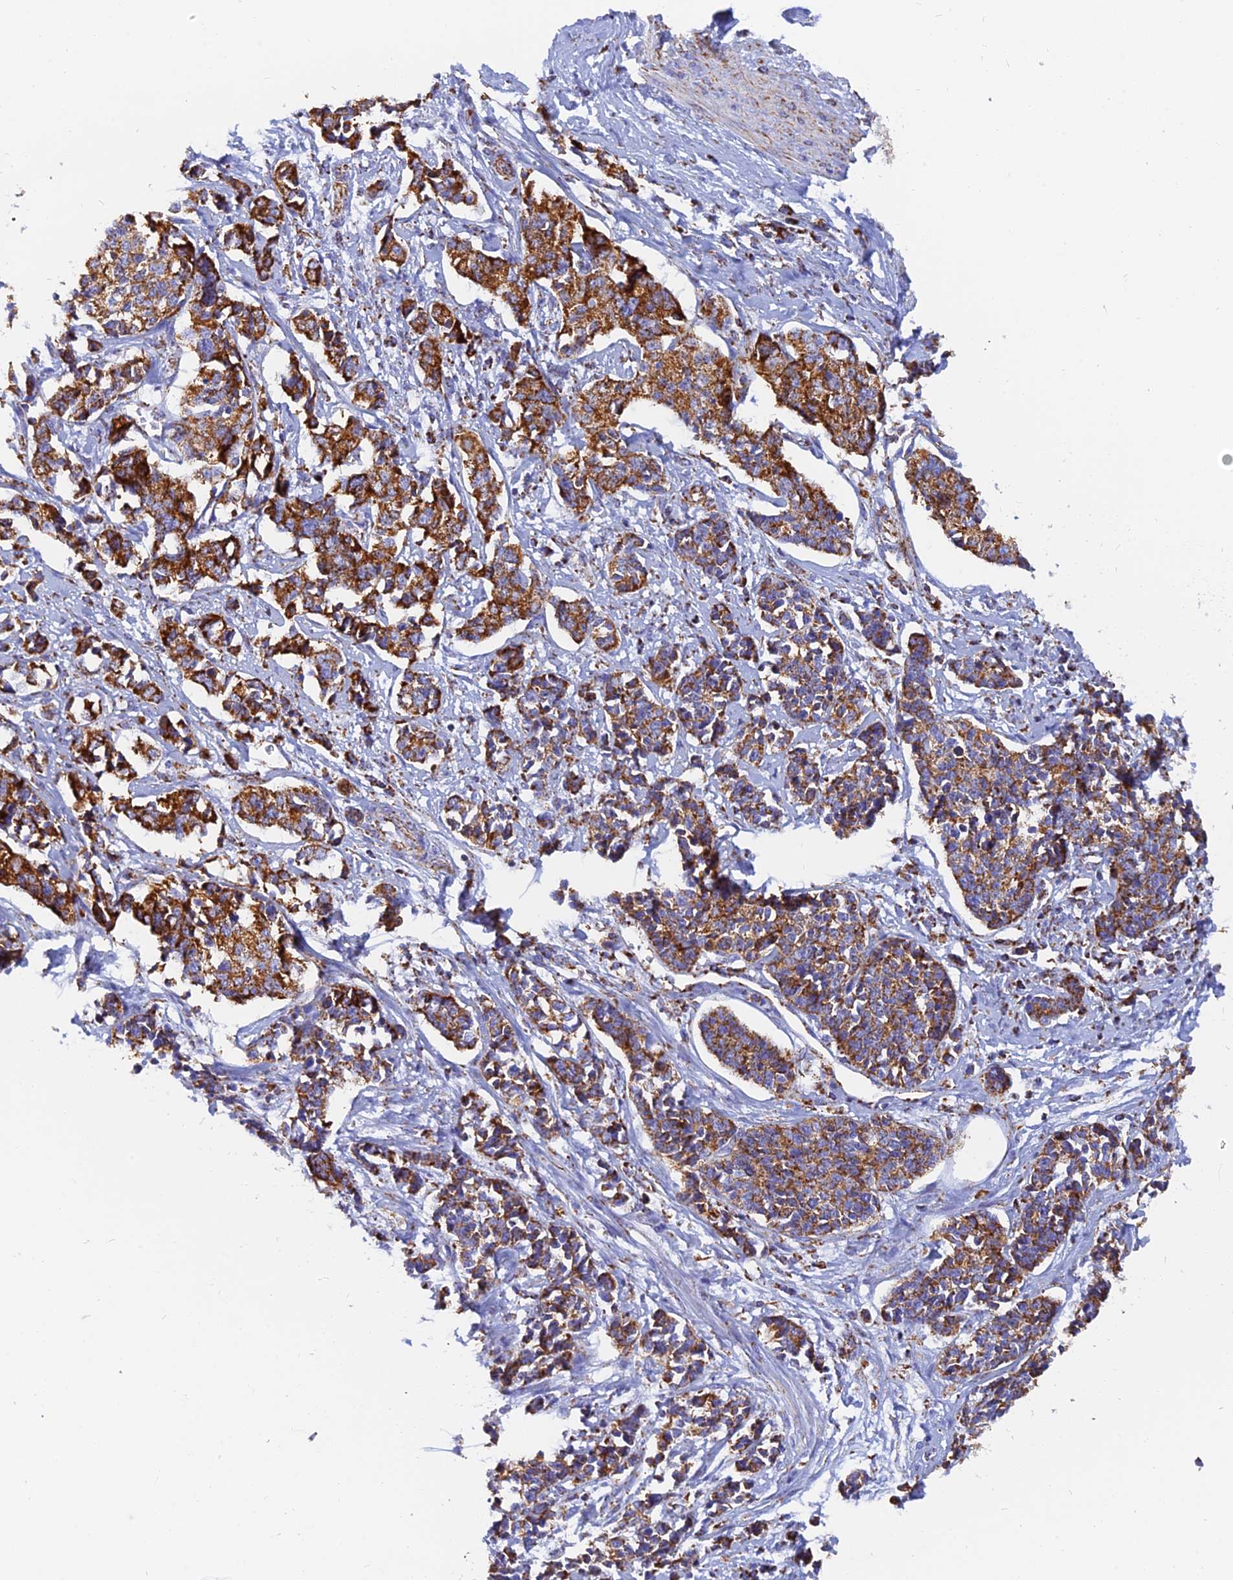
{"staining": {"intensity": "strong", "quantity": ">75%", "location": "cytoplasmic/membranous"}, "tissue": "cervical cancer", "cell_type": "Tumor cells", "image_type": "cancer", "snomed": [{"axis": "morphology", "description": "Normal tissue, NOS"}, {"axis": "morphology", "description": "Squamous cell carcinoma, NOS"}, {"axis": "topography", "description": "Cervix"}], "caption": "Cervical cancer (squamous cell carcinoma) tissue demonstrates strong cytoplasmic/membranous expression in about >75% of tumor cells, visualized by immunohistochemistry.", "gene": "NDUFB6", "patient": {"sex": "female", "age": 35}}